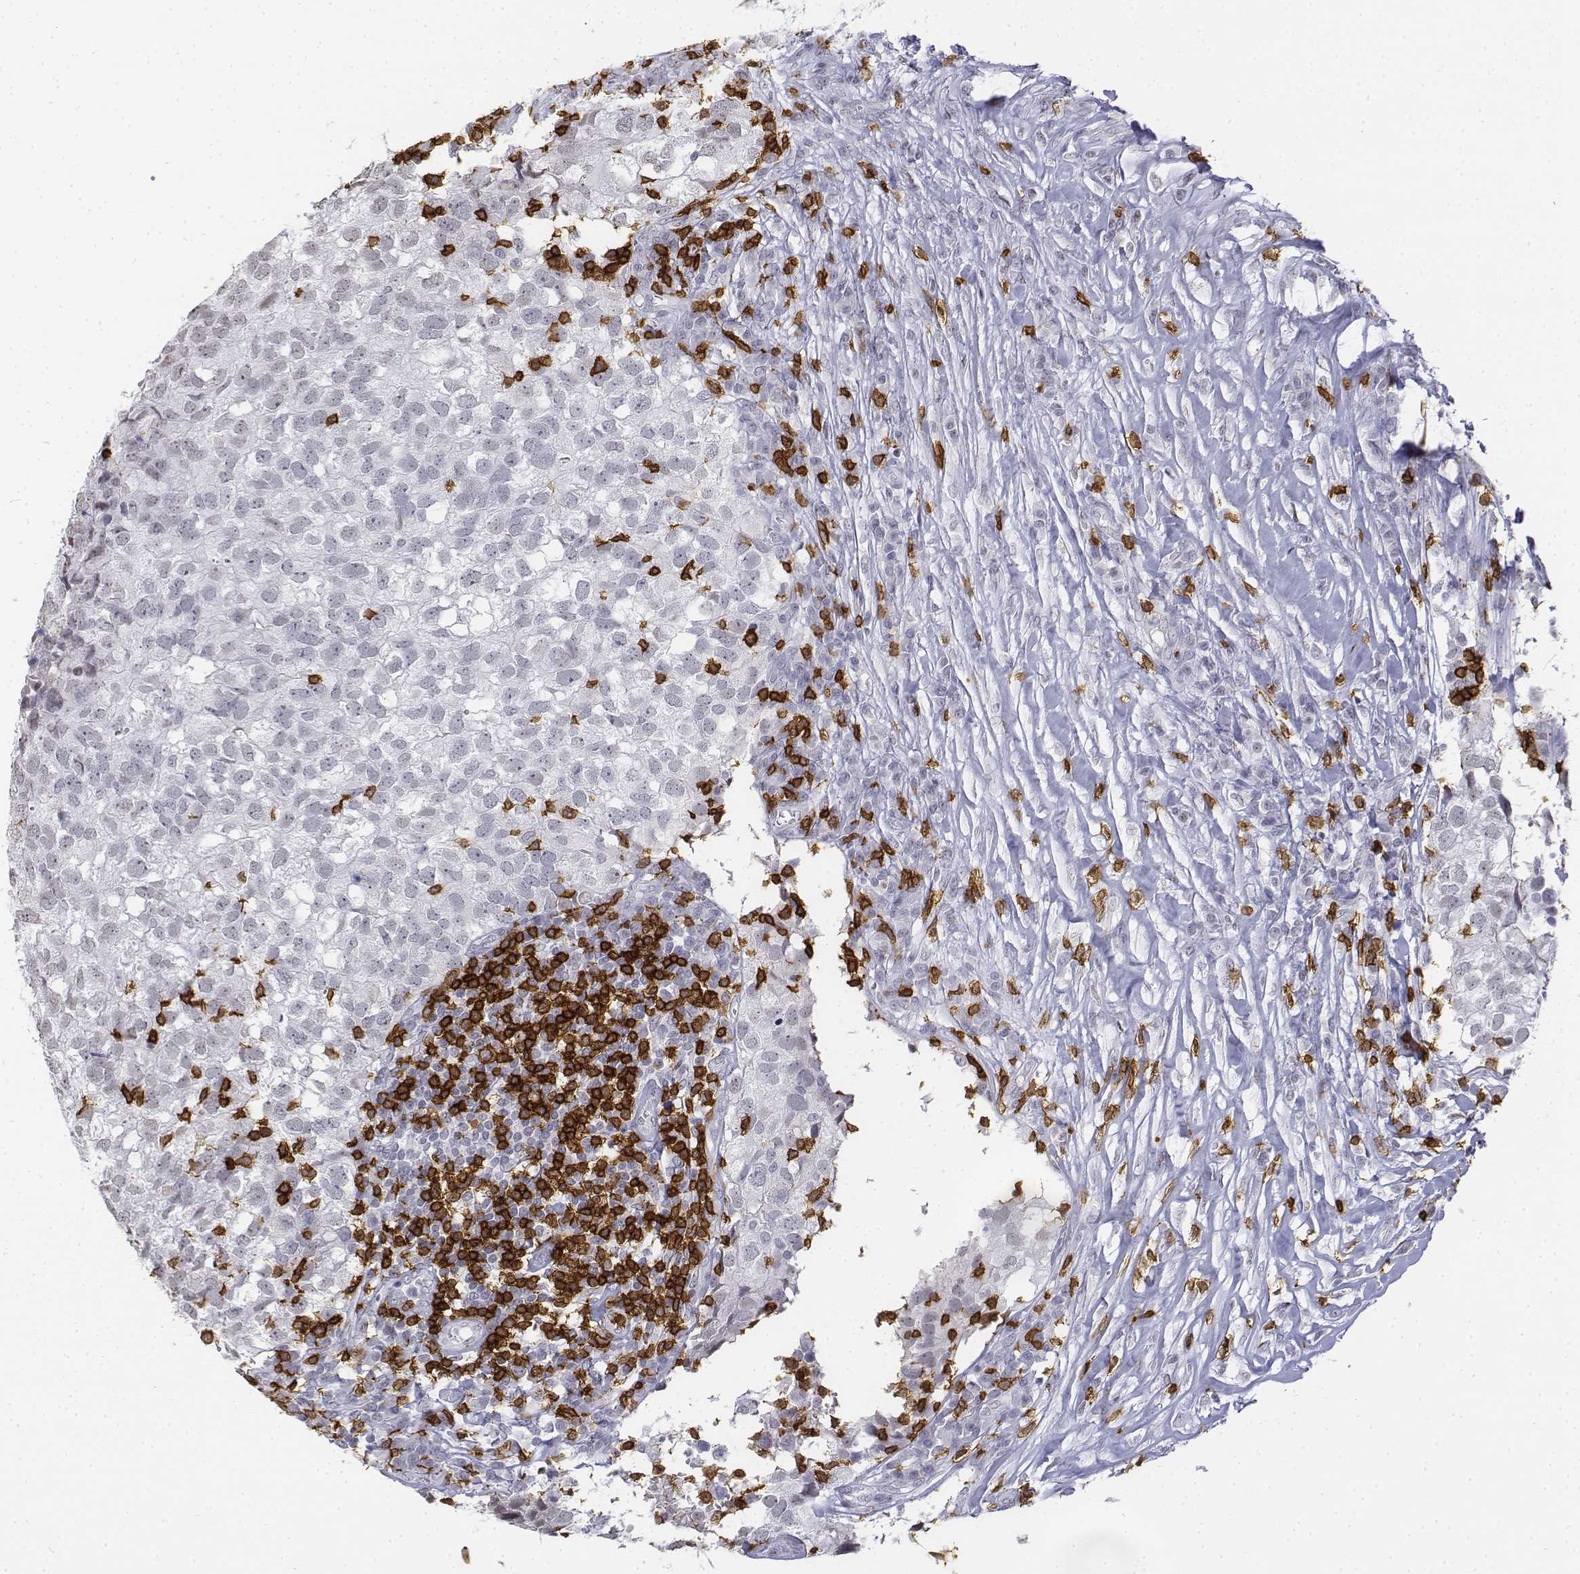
{"staining": {"intensity": "negative", "quantity": "none", "location": "none"}, "tissue": "breast cancer", "cell_type": "Tumor cells", "image_type": "cancer", "snomed": [{"axis": "morphology", "description": "Duct carcinoma"}, {"axis": "topography", "description": "Breast"}], "caption": "The immunohistochemistry (IHC) micrograph has no significant positivity in tumor cells of breast invasive ductal carcinoma tissue. (DAB (3,3'-diaminobenzidine) immunohistochemistry with hematoxylin counter stain).", "gene": "CD3E", "patient": {"sex": "female", "age": 30}}